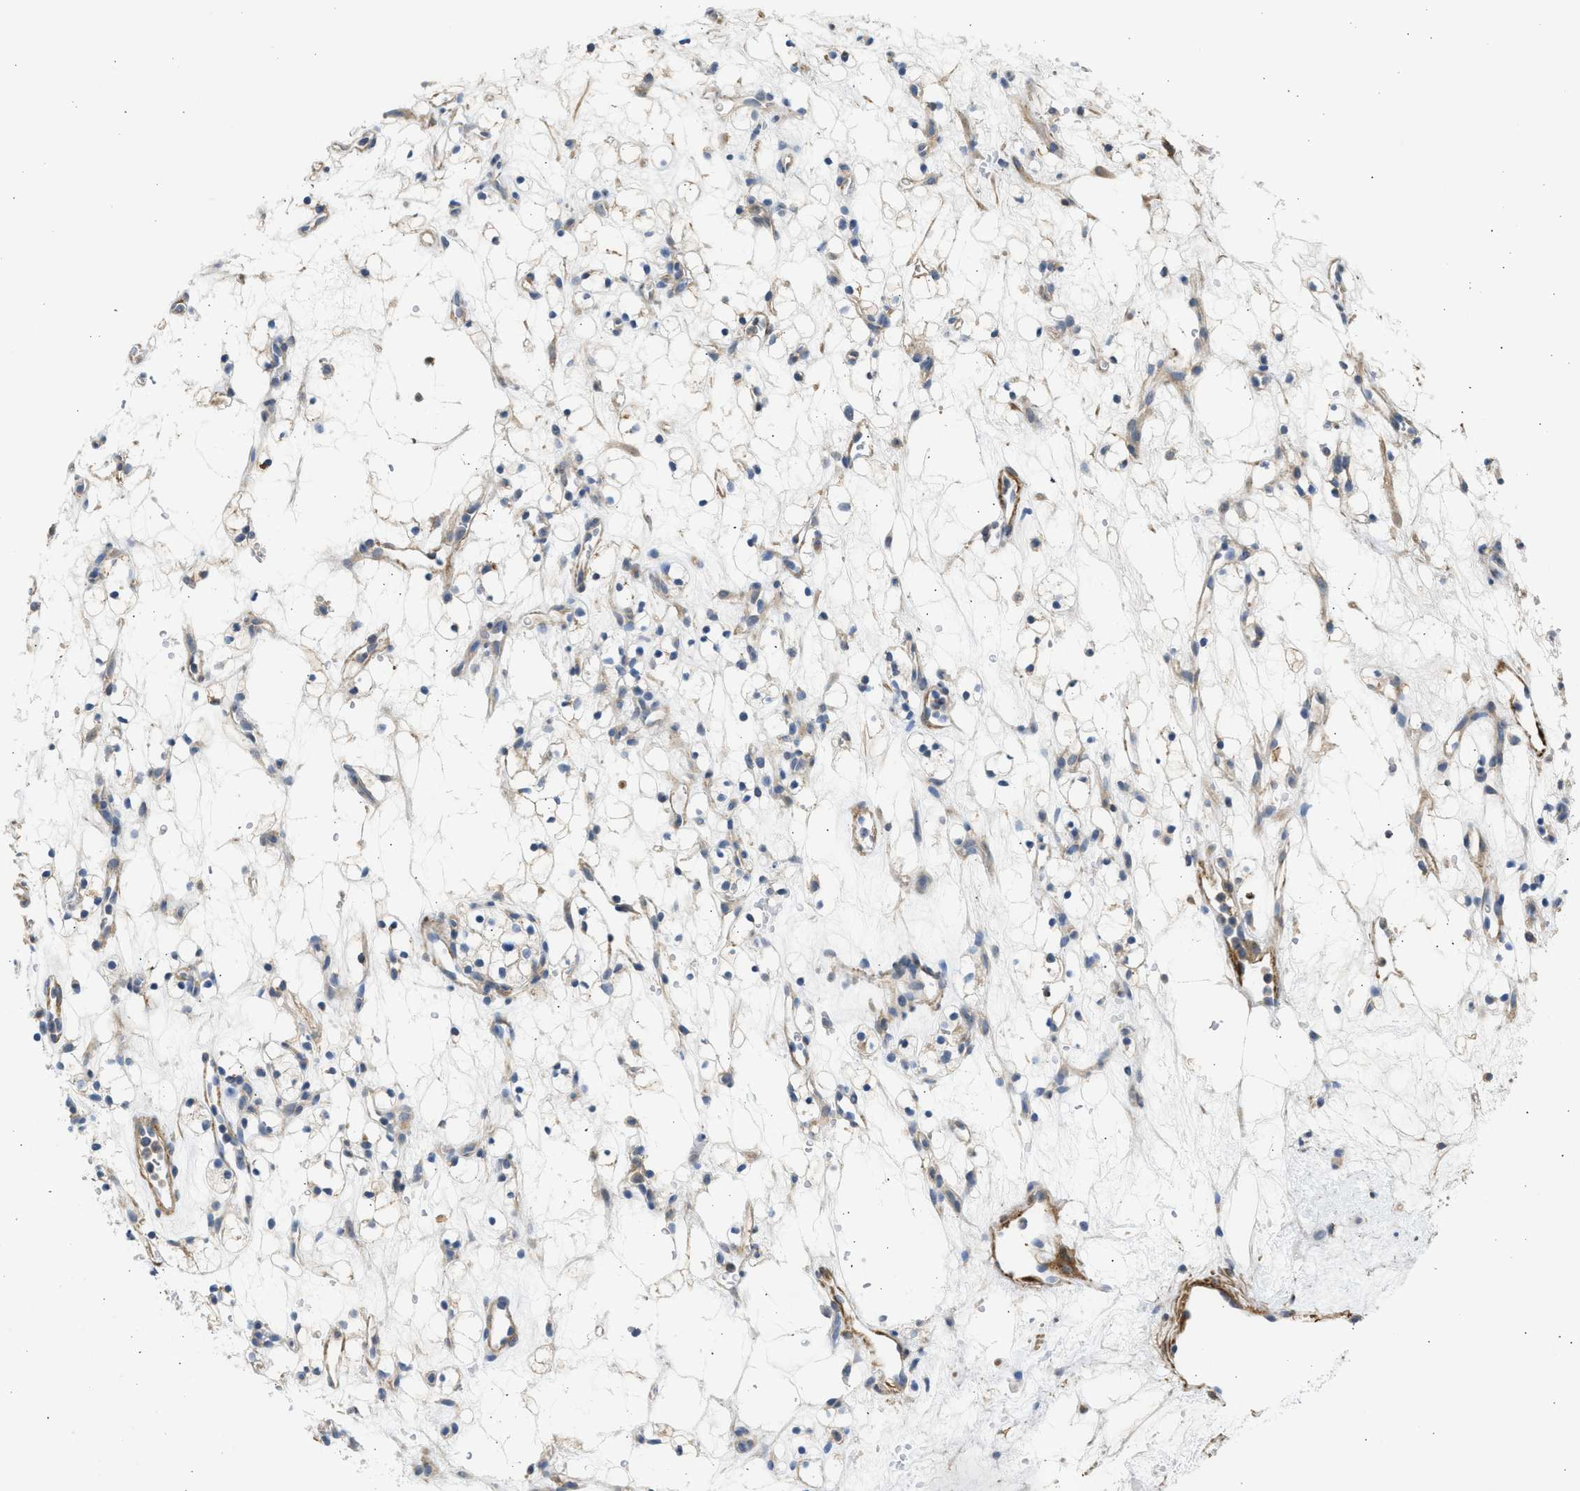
{"staining": {"intensity": "negative", "quantity": "none", "location": "none"}, "tissue": "renal cancer", "cell_type": "Tumor cells", "image_type": "cancer", "snomed": [{"axis": "morphology", "description": "Adenocarcinoma, NOS"}, {"axis": "topography", "description": "Kidney"}], "caption": "Protein analysis of renal cancer (adenocarcinoma) exhibits no significant expression in tumor cells. (Brightfield microscopy of DAB (3,3'-diaminobenzidine) immunohistochemistry at high magnification).", "gene": "PCNX3", "patient": {"sex": "female", "age": 60}}